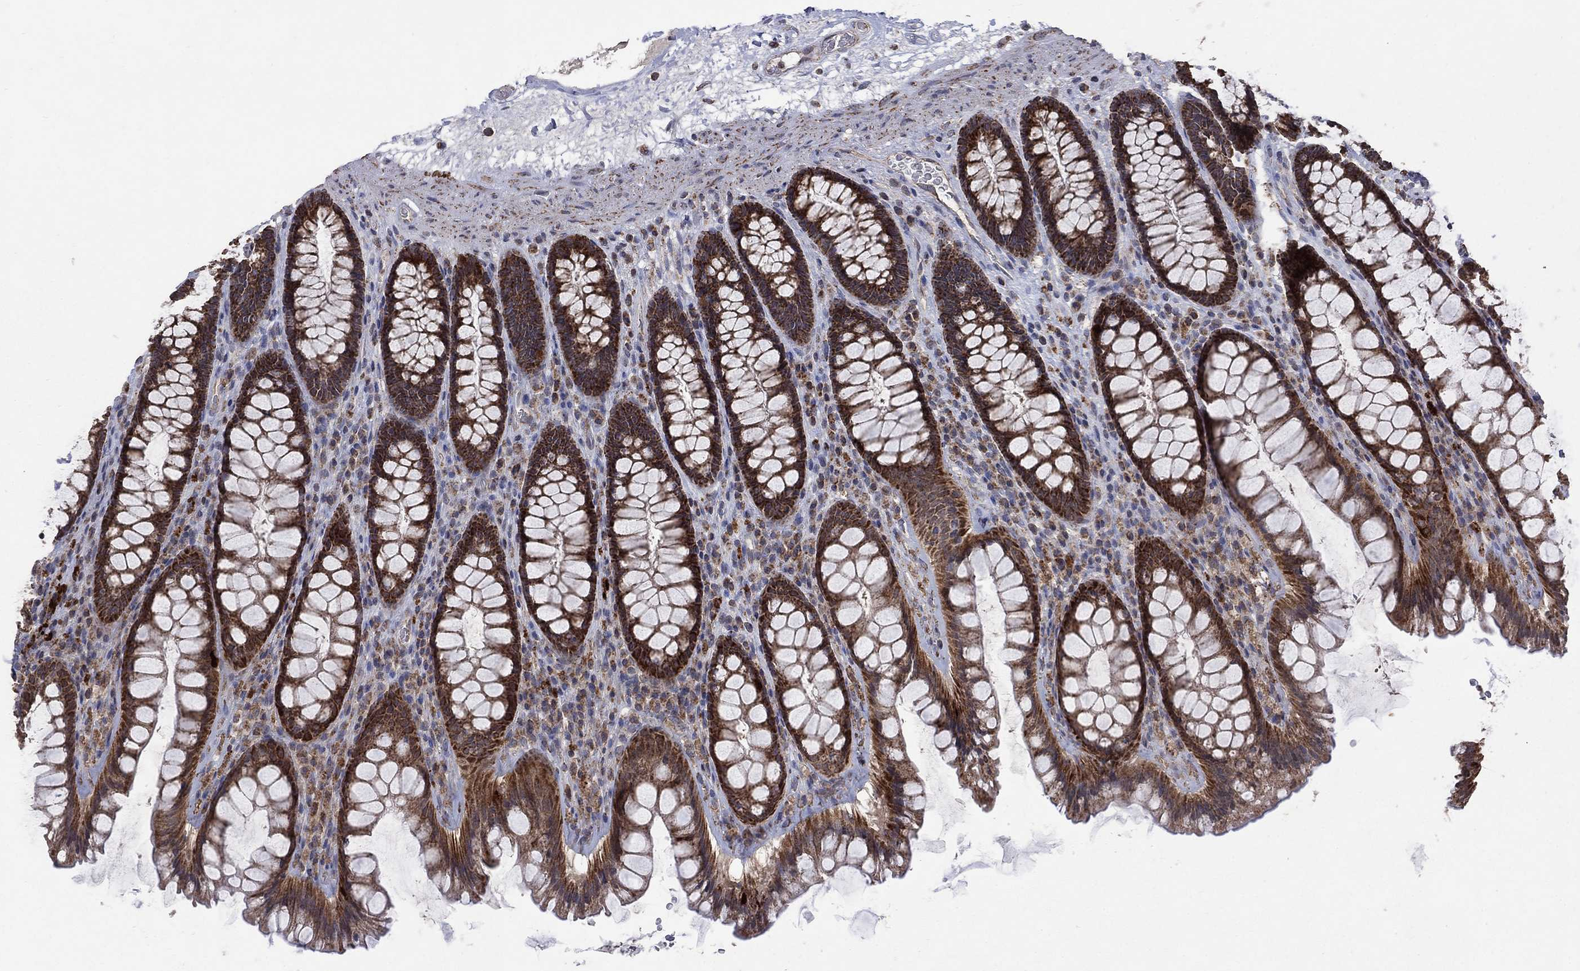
{"staining": {"intensity": "strong", "quantity": ">75%", "location": "cytoplasmic/membranous"}, "tissue": "rectum", "cell_type": "Glandular cells", "image_type": "normal", "snomed": [{"axis": "morphology", "description": "Normal tissue, NOS"}, {"axis": "topography", "description": "Rectum"}], "caption": "Immunohistochemical staining of normal rectum demonstrates >75% levels of strong cytoplasmic/membranous protein positivity in about >75% of glandular cells. The protein is shown in brown color, while the nuclei are stained blue.", "gene": "DPH1", "patient": {"sex": "male", "age": 72}}